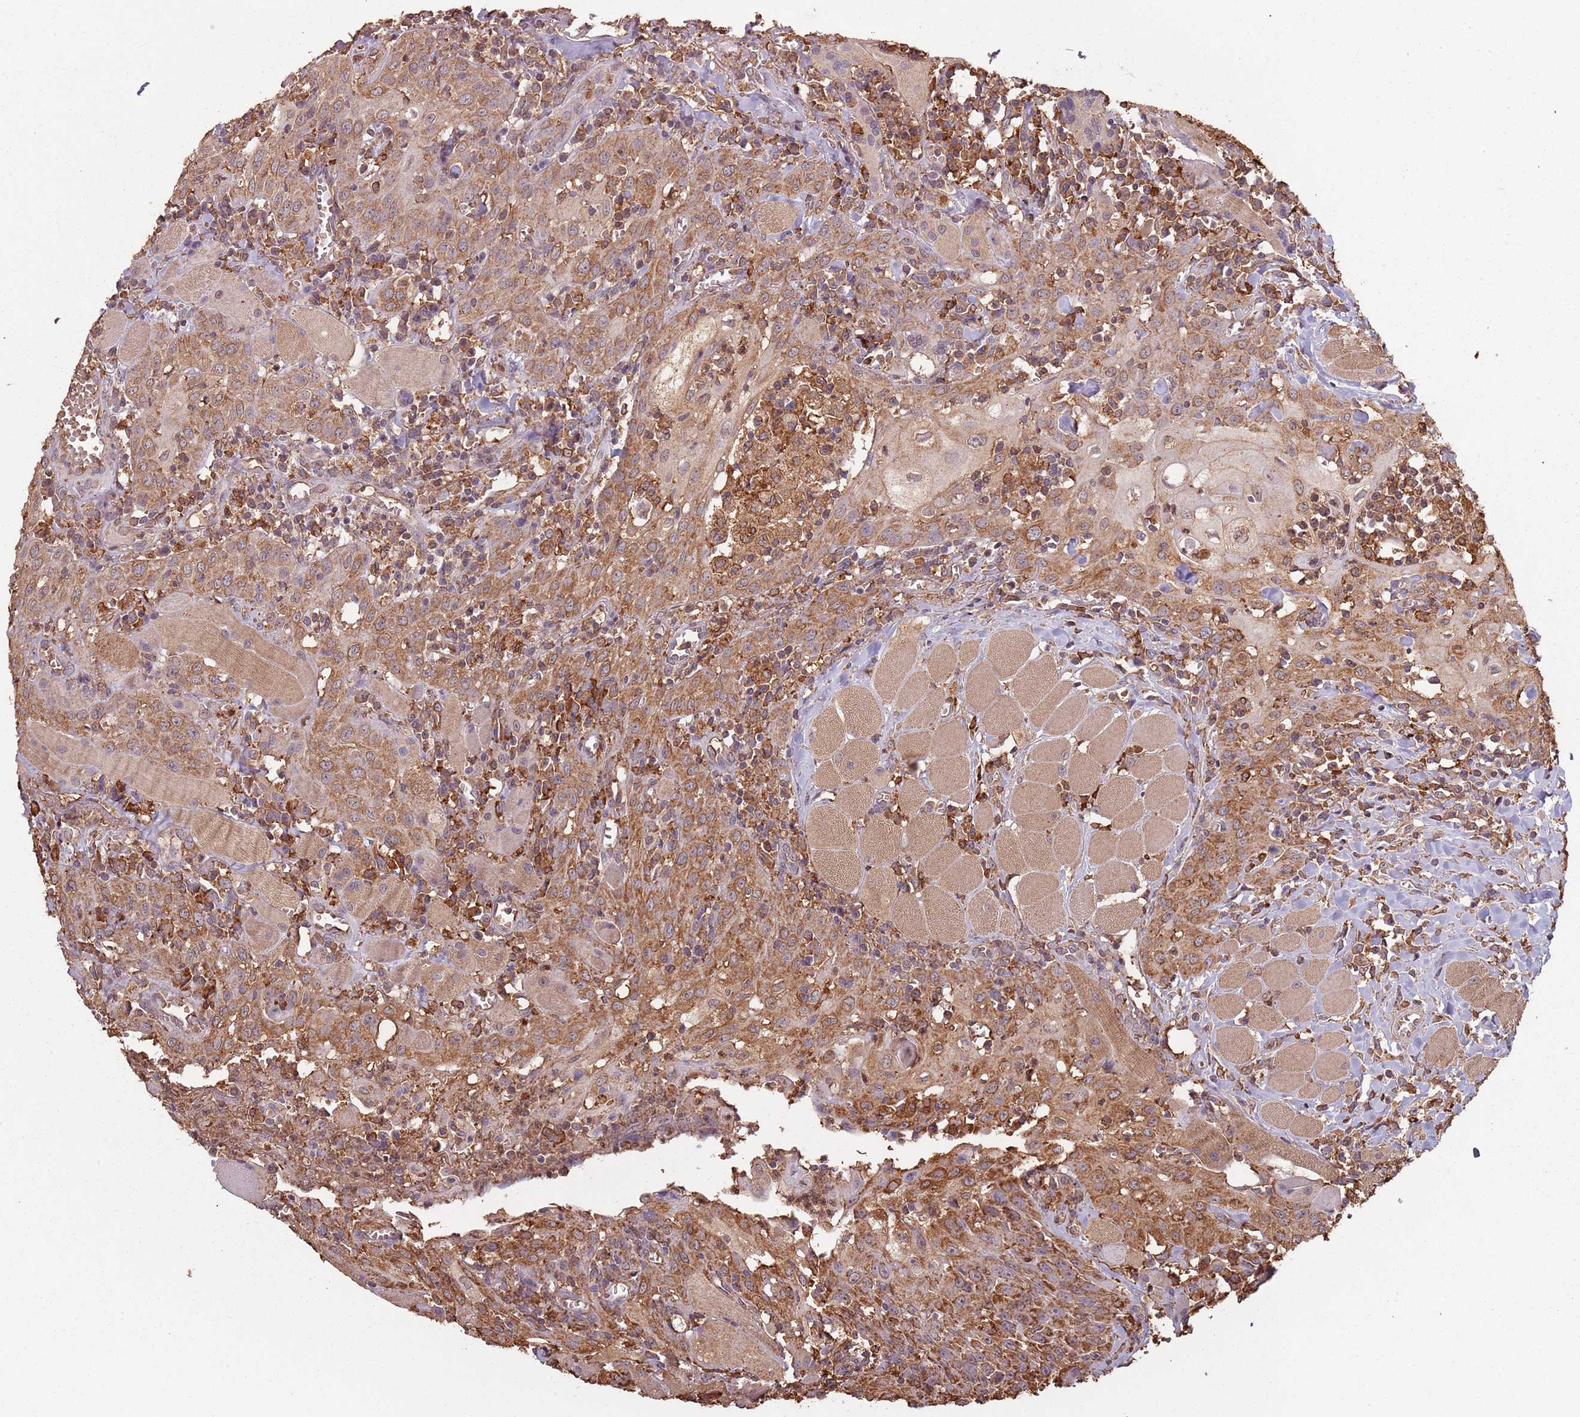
{"staining": {"intensity": "moderate", "quantity": ">75%", "location": "cytoplasmic/membranous"}, "tissue": "head and neck cancer", "cell_type": "Tumor cells", "image_type": "cancer", "snomed": [{"axis": "morphology", "description": "Squamous cell carcinoma, NOS"}, {"axis": "topography", "description": "Oral tissue"}, {"axis": "topography", "description": "Head-Neck"}], "caption": "A photomicrograph showing moderate cytoplasmic/membranous expression in about >75% of tumor cells in head and neck squamous cell carcinoma, as visualized by brown immunohistochemical staining.", "gene": "ATOSB", "patient": {"sex": "female", "age": 70}}